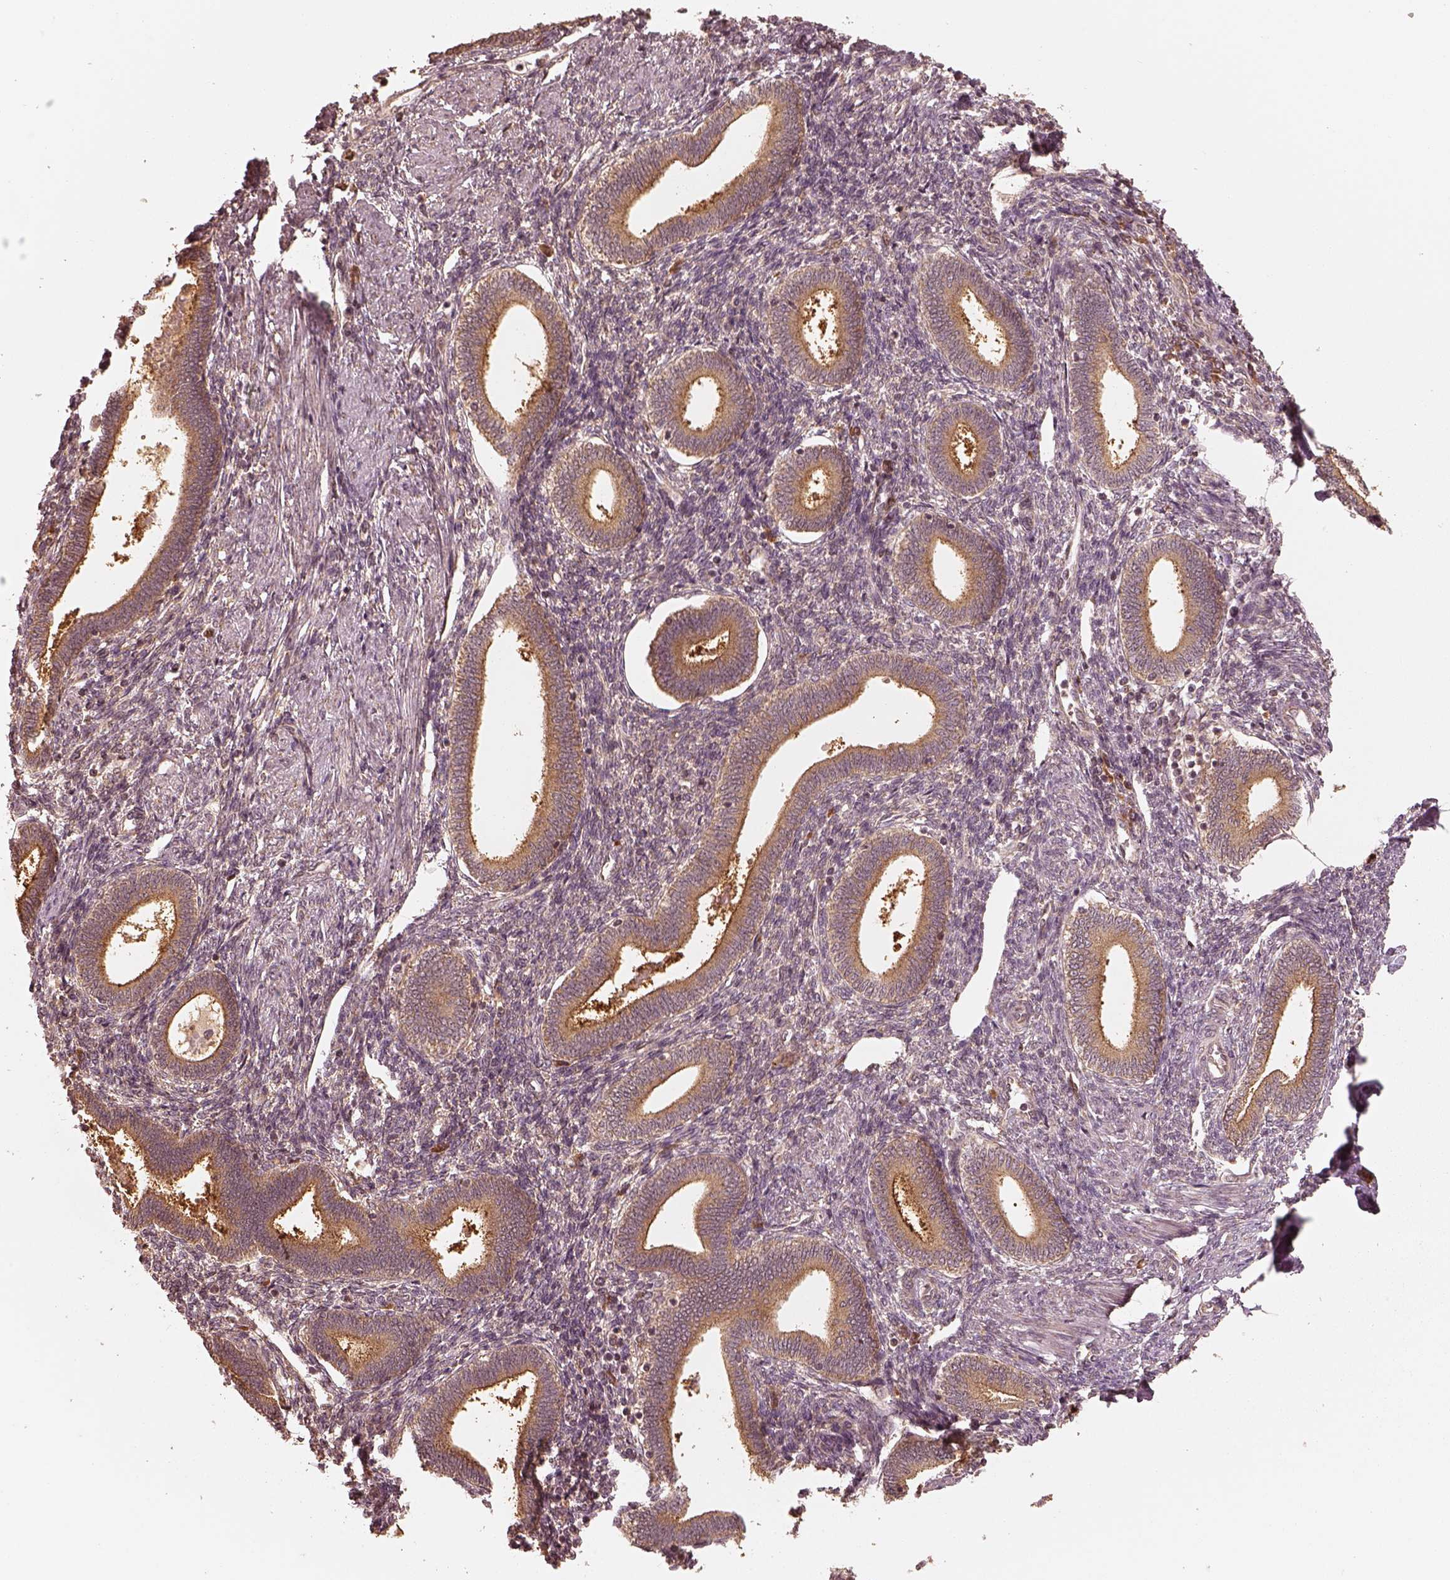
{"staining": {"intensity": "weak", "quantity": ">75%", "location": "cytoplasmic/membranous"}, "tissue": "endometrium", "cell_type": "Cells in endometrial stroma", "image_type": "normal", "snomed": [{"axis": "morphology", "description": "Normal tissue, NOS"}, {"axis": "topography", "description": "Endometrium"}], "caption": "Cells in endometrial stroma display low levels of weak cytoplasmic/membranous expression in approximately >75% of cells in normal endometrium. (Stains: DAB in brown, nuclei in blue, Microscopy: brightfield microscopy at high magnification).", "gene": "DNAJC25", "patient": {"sex": "female", "age": 42}}